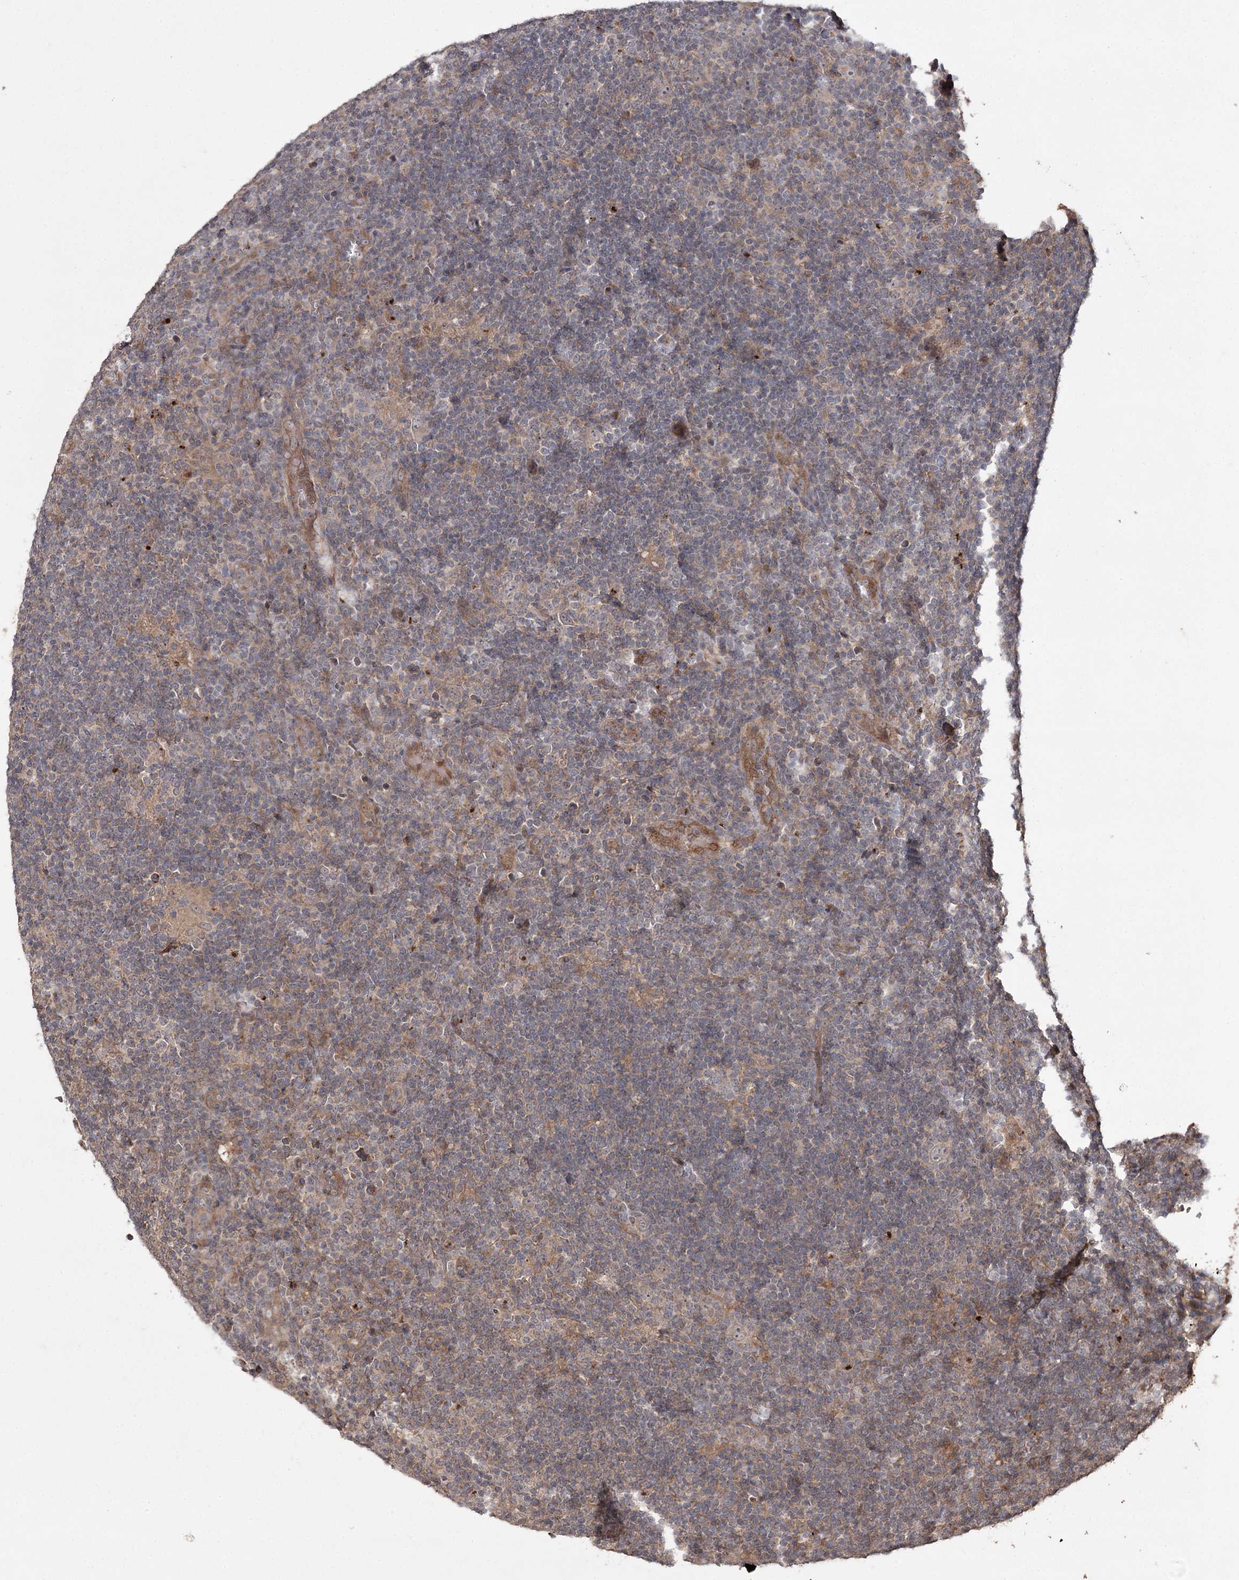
{"staining": {"intensity": "weak", "quantity": "<25%", "location": "cytoplasmic/membranous"}, "tissue": "lymphoma", "cell_type": "Tumor cells", "image_type": "cancer", "snomed": [{"axis": "morphology", "description": "Hodgkin's disease, NOS"}, {"axis": "topography", "description": "Lymph node"}], "caption": "An immunohistochemistry image of lymphoma is shown. There is no staining in tumor cells of lymphoma.", "gene": "FANCL", "patient": {"sex": "female", "age": 57}}